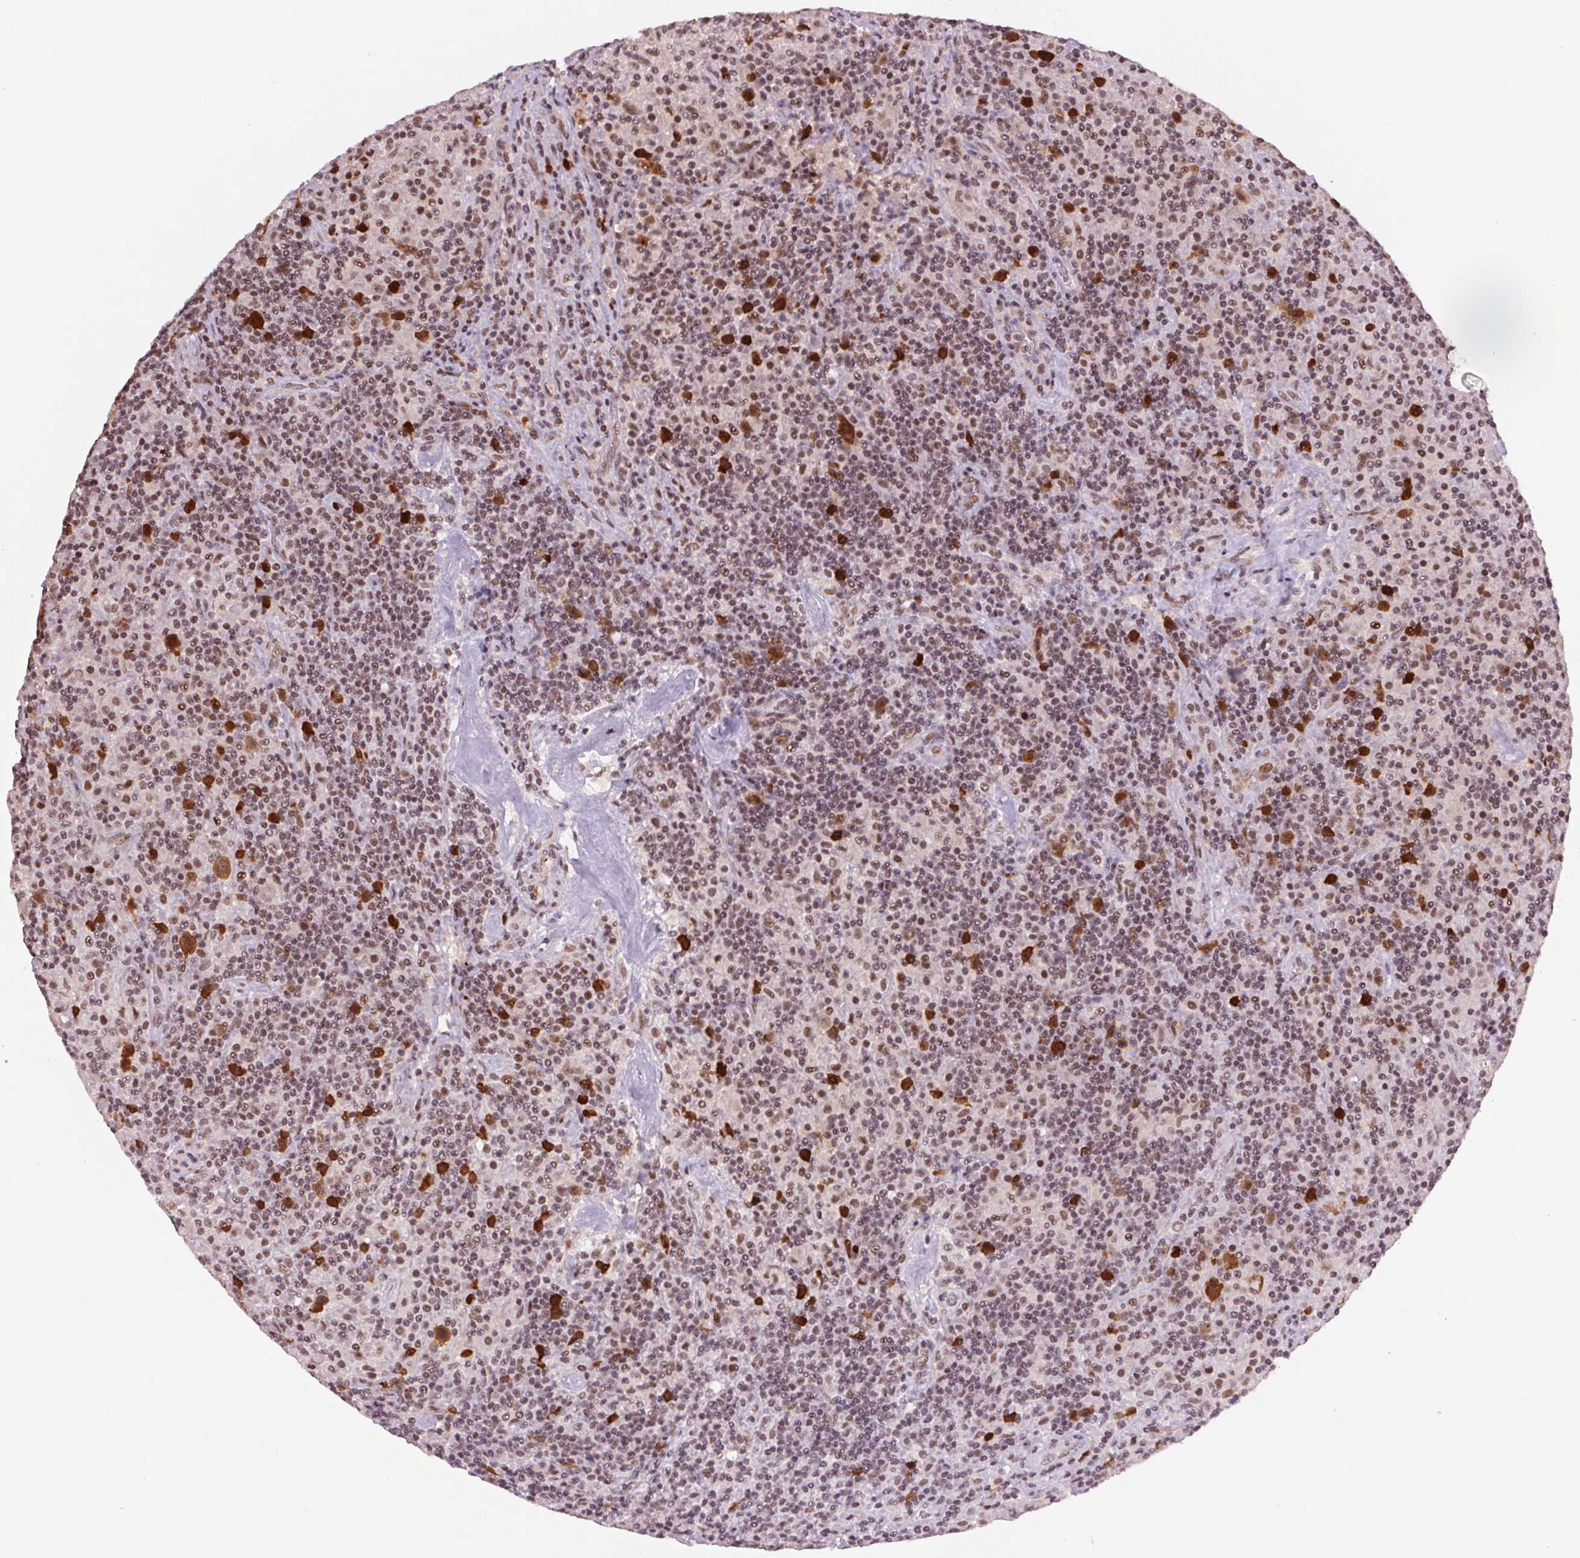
{"staining": {"intensity": "moderate", "quantity": "<25%", "location": "cytoplasmic/membranous,nuclear"}, "tissue": "lymphoma", "cell_type": "Tumor cells", "image_type": "cancer", "snomed": [{"axis": "morphology", "description": "Hodgkin's disease, NOS"}, {"axis": "topography", "description": "Lymph node"}], "caption": "This is an image of immunohistochemistry (IHC) staining of lymphoma, which shows moderate staining in the cytoplasmic/membranous and nuclear of tumor cells.", "gene": "CD2BP2", "patient": {"sex": "male", "age": 70}}